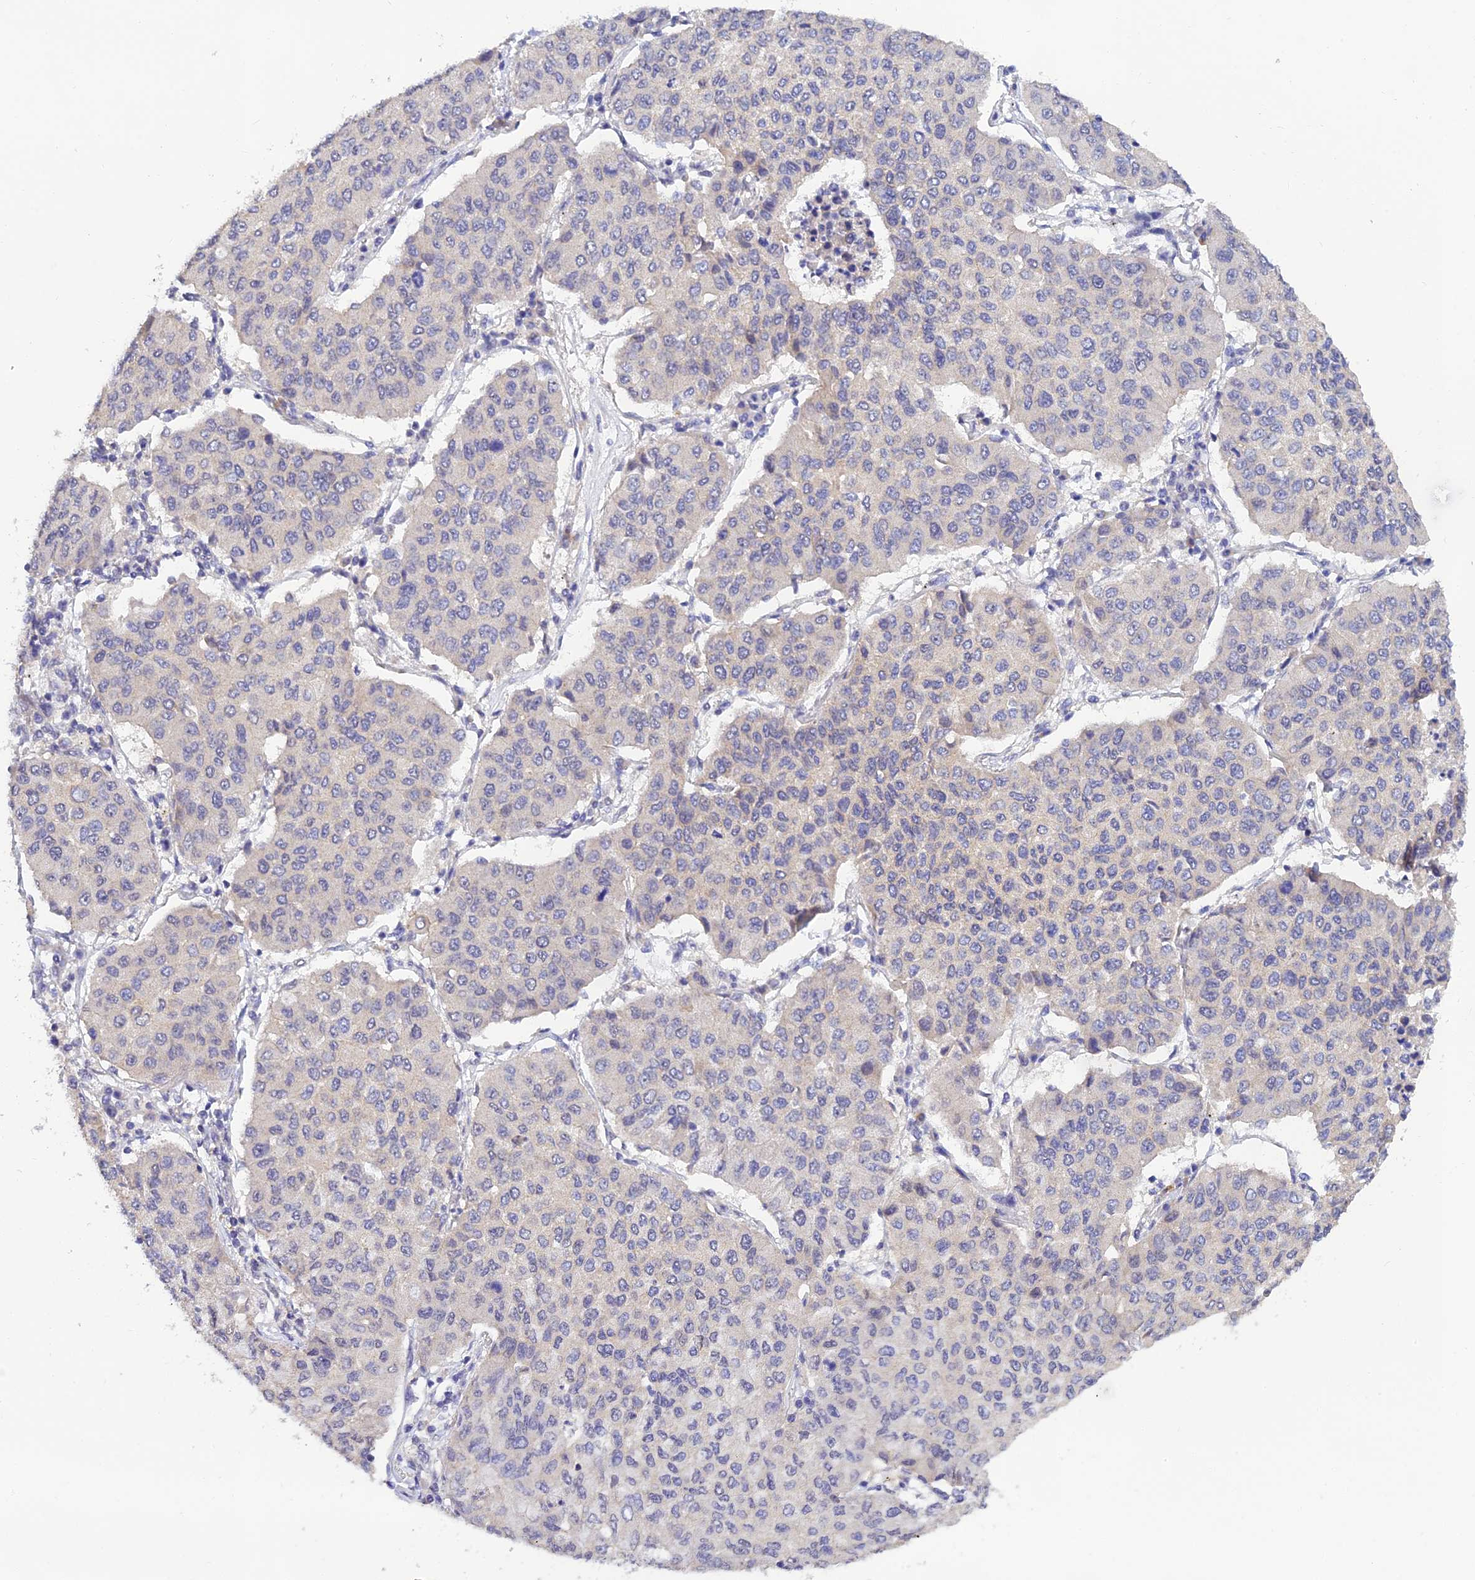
{"staining": {"intensity": "negative", "quantity": "none", "location": "none"}, "tissue": "lung cancer", "cell_type": "Tumor cells", "image_type": "cancer", "snomed": [{"axis": "morphology", "description": "Squamous cell carcinoma, NOS"}, {"axis": "topography", "description": "Lung"}], "caption": "An image of human lung cancer (squamous cell carcinoma) is negative for staining in tumor cells. (DAB (3,3'-diaminobenzidine) immunohistochemistry (IHC) with hematoxylin counter stain).", "gene": "HOXB1", "patient": {"sex": "male", "age": 74}}